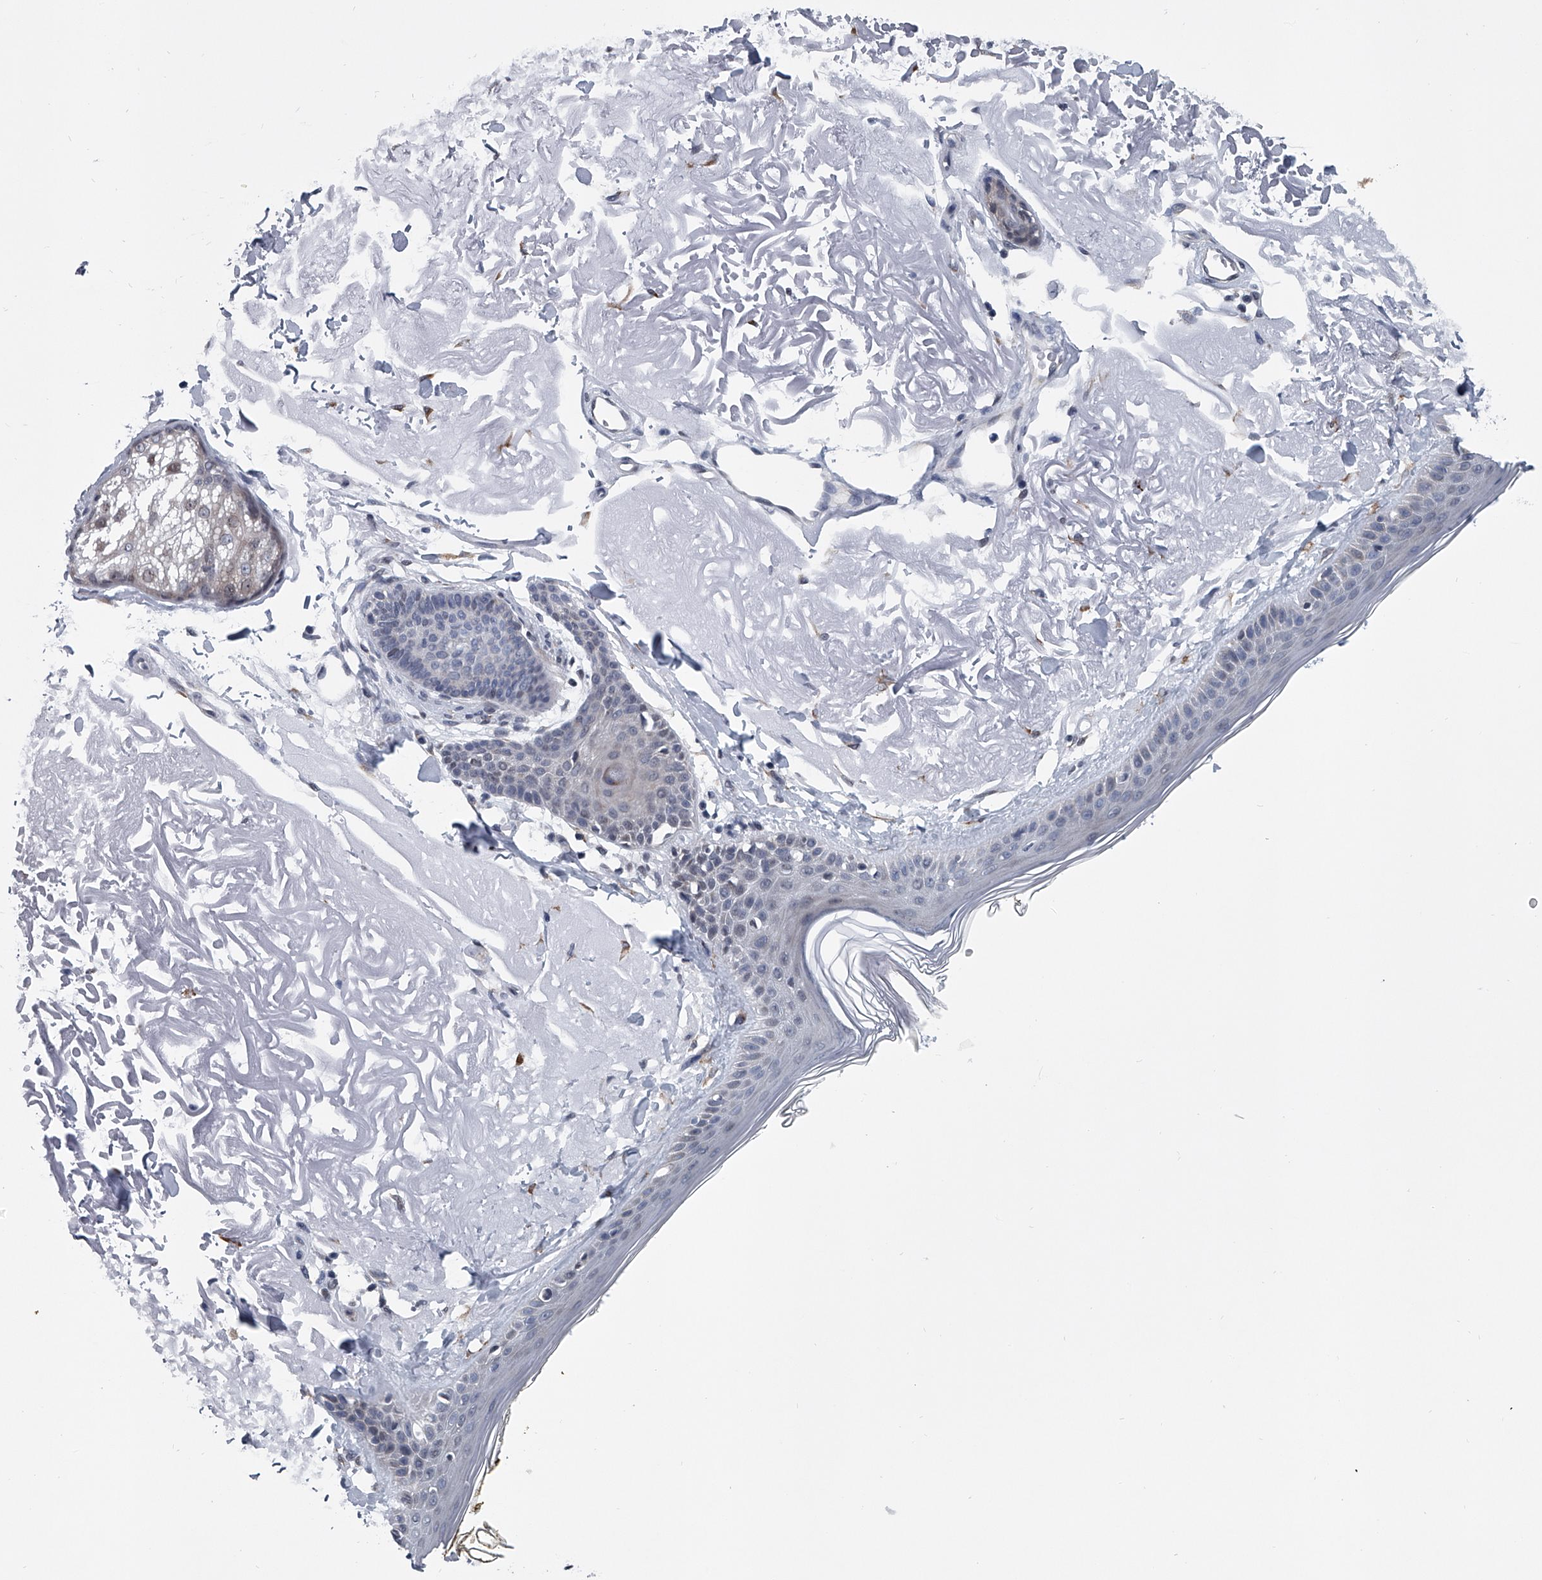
{"staining": {"intensity": "moderate", "quantity": ">75%", "location": "cytoplasmic/membranous"}, "tissue": "skin", "cell_type": "Fibroblasts", "image_type": "normal", "snomed": [{"axis": "morphology", "description": "Normal tissue, NOS"}, {"axis": "topography", "description": "Skin"}, {"axis": "topography", "description": "Skeletal muscle"}], "caption": "Skin stained with immunohistochemistry reveals moderate cytoplasmic/membranous positivity in approximately >75% of fibroblasts.", "gene": "PPP2R5D", "patient": {"sex": "male", "age": 83}}